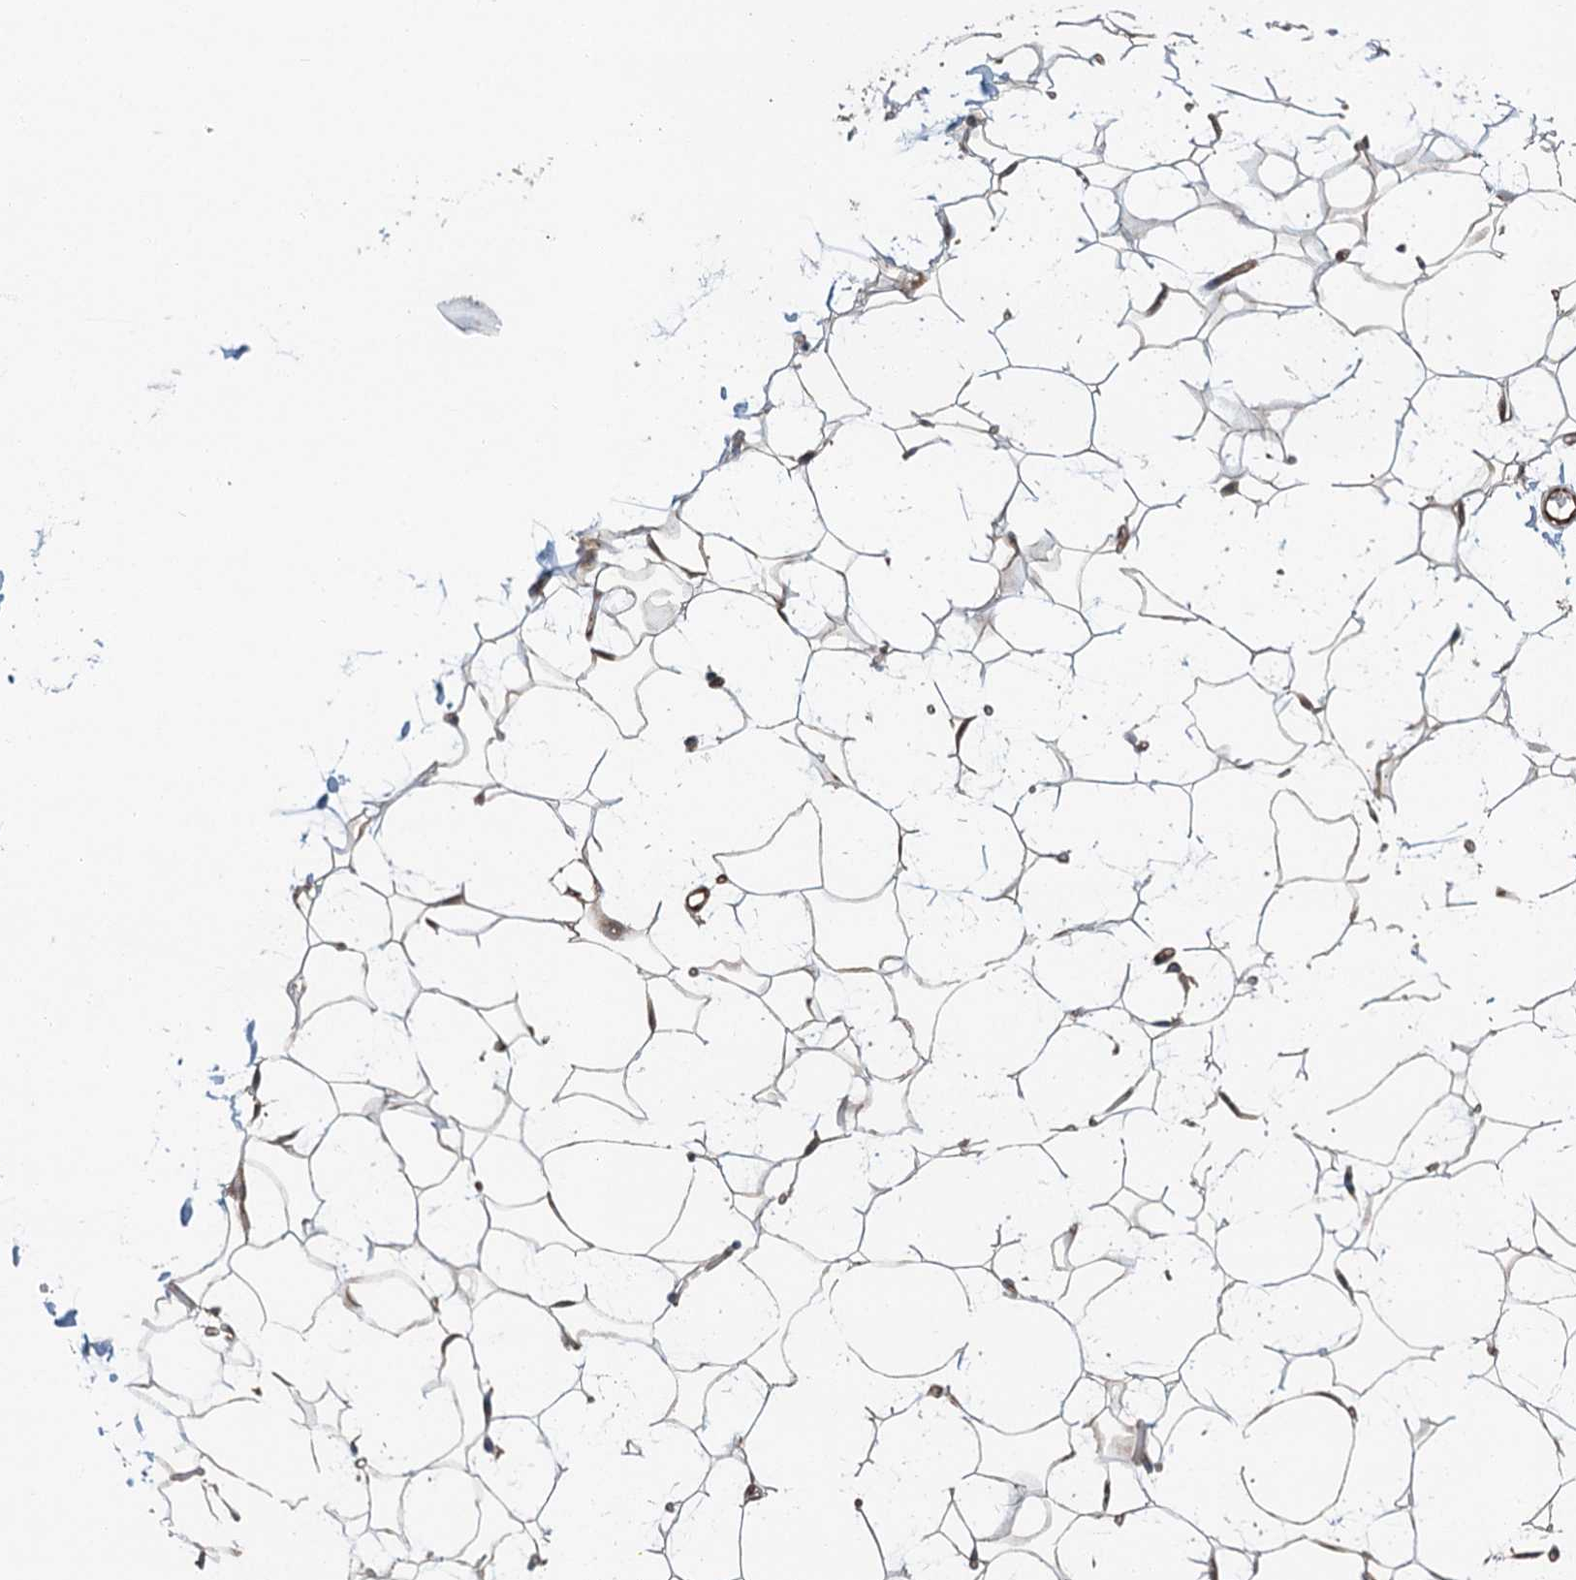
{"staining": {"intensity": "weak", "quantity": "<25%", "location": "cytoplasmic/membranous"}, "tissue": "adipose tissue", "cell_type": "Adipocytes", "image_type": "normal", "snomed": [{"axis": "morphology", "description": "Normal tissue, NOS"}, {"axis": "topography", "description": "Breast"}], "caption": "Immunohistochemistry (IHC) image of benign adipose tissue: human adipose tissue stained with DAB (3,3'-diaminobenzidine) exhibits no significant protein positivity in adipocytes.", "gene": "ZNF527", "patient": {"sex": "female", "age": 26}}